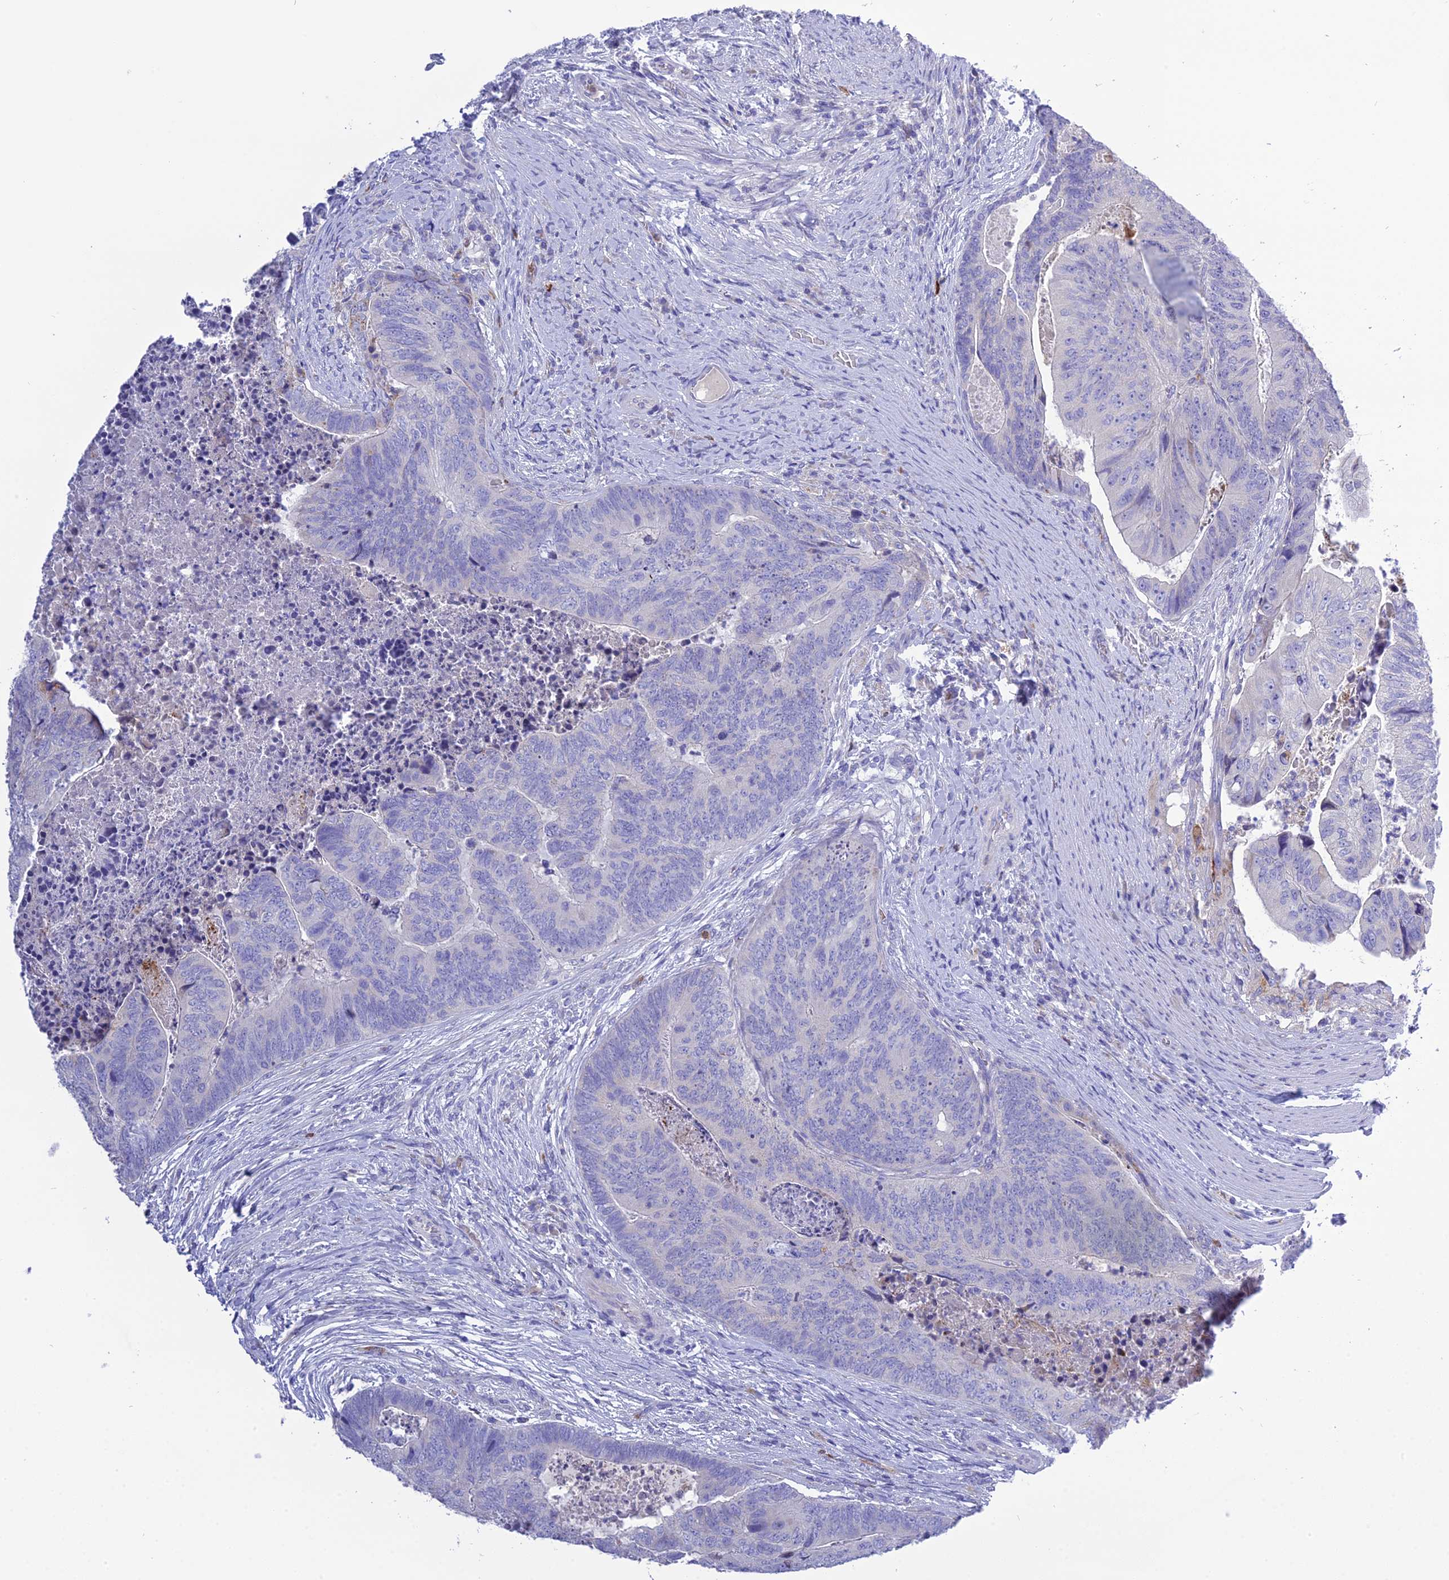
{"staining": {"intensity": "negative", "quantity": "none", "location": "none"}, "tissue": "colorectal cancer", "cell_type": "Tumor cells", "image_type": "cancer", "snomed": [{"axis": "morphology", "description": "Adenocarcinoma, NOS"}, {"axis": "topography", "description": "Colon"}], "caption": "Colorectal adenocarcinoma was stained to show a protein in brown. There is no significant positivity in tumor cells. (Brightfield microscopy of DAB (3,3'-diaminobenzidine) IHC at high magnification).", "gene": "KIAA0408", "patient": {"sex": "female", "age": 67}}